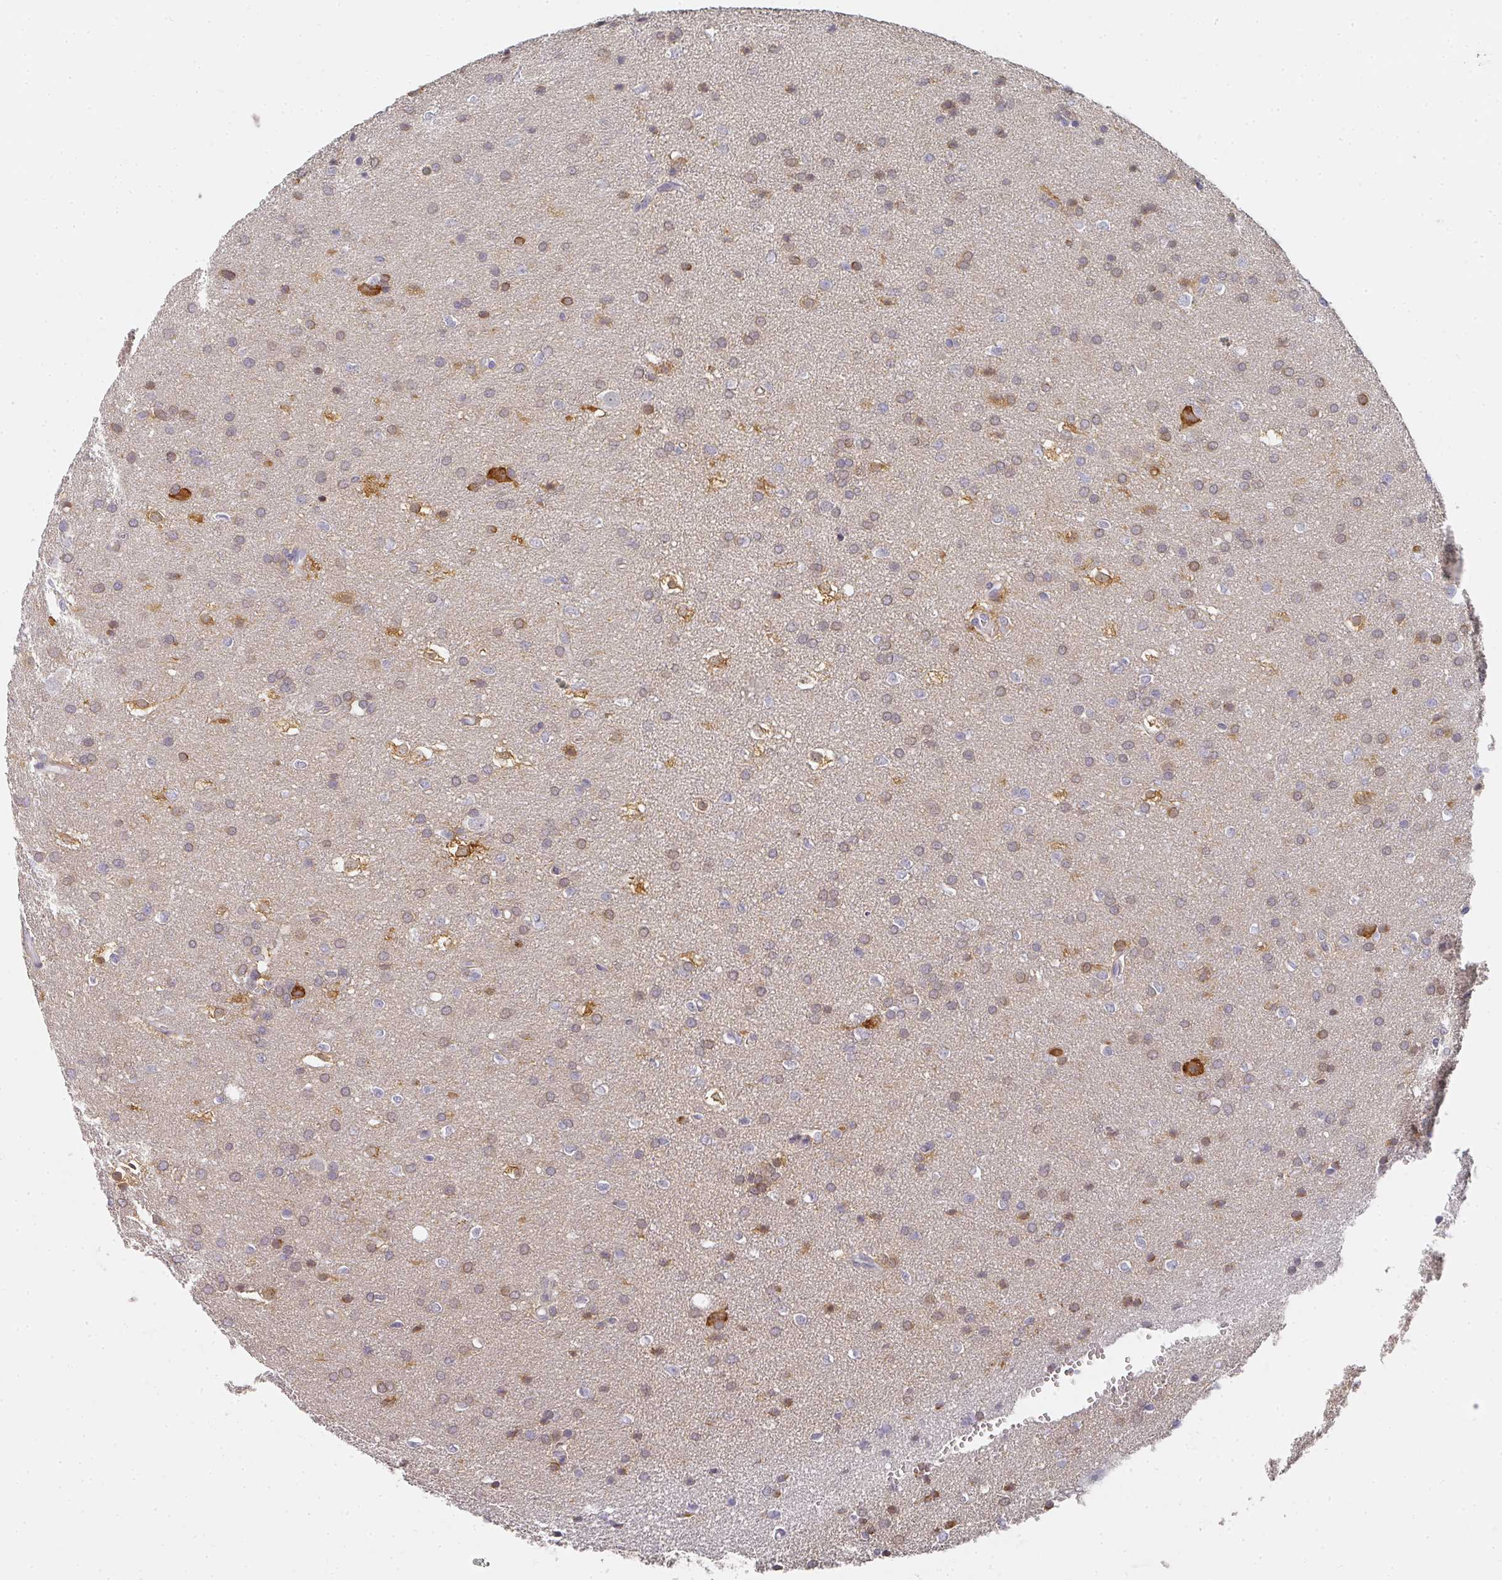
{"staining": {"intensity": "moderate", "quantity": "<25%", "location": "cytoplasmic/membranous"}, "tissue": "glioma", "cell_type": "Tumor cells", "image_type": "cancer", "snomed": [{"axis": "morphology", "description": "Glioma, malignant, Low grade"}, {"axis": "topography", "description": "Brain"}], "caption": "Immunohistochemical staining of human malignant glioma (low-grade) reveals low levels of moderate cytoplasmic/membranous protein positivity in about <25% of tumor cells.", "gene": "SHISA2", "patient": {"sex": "female", "age": 34}}